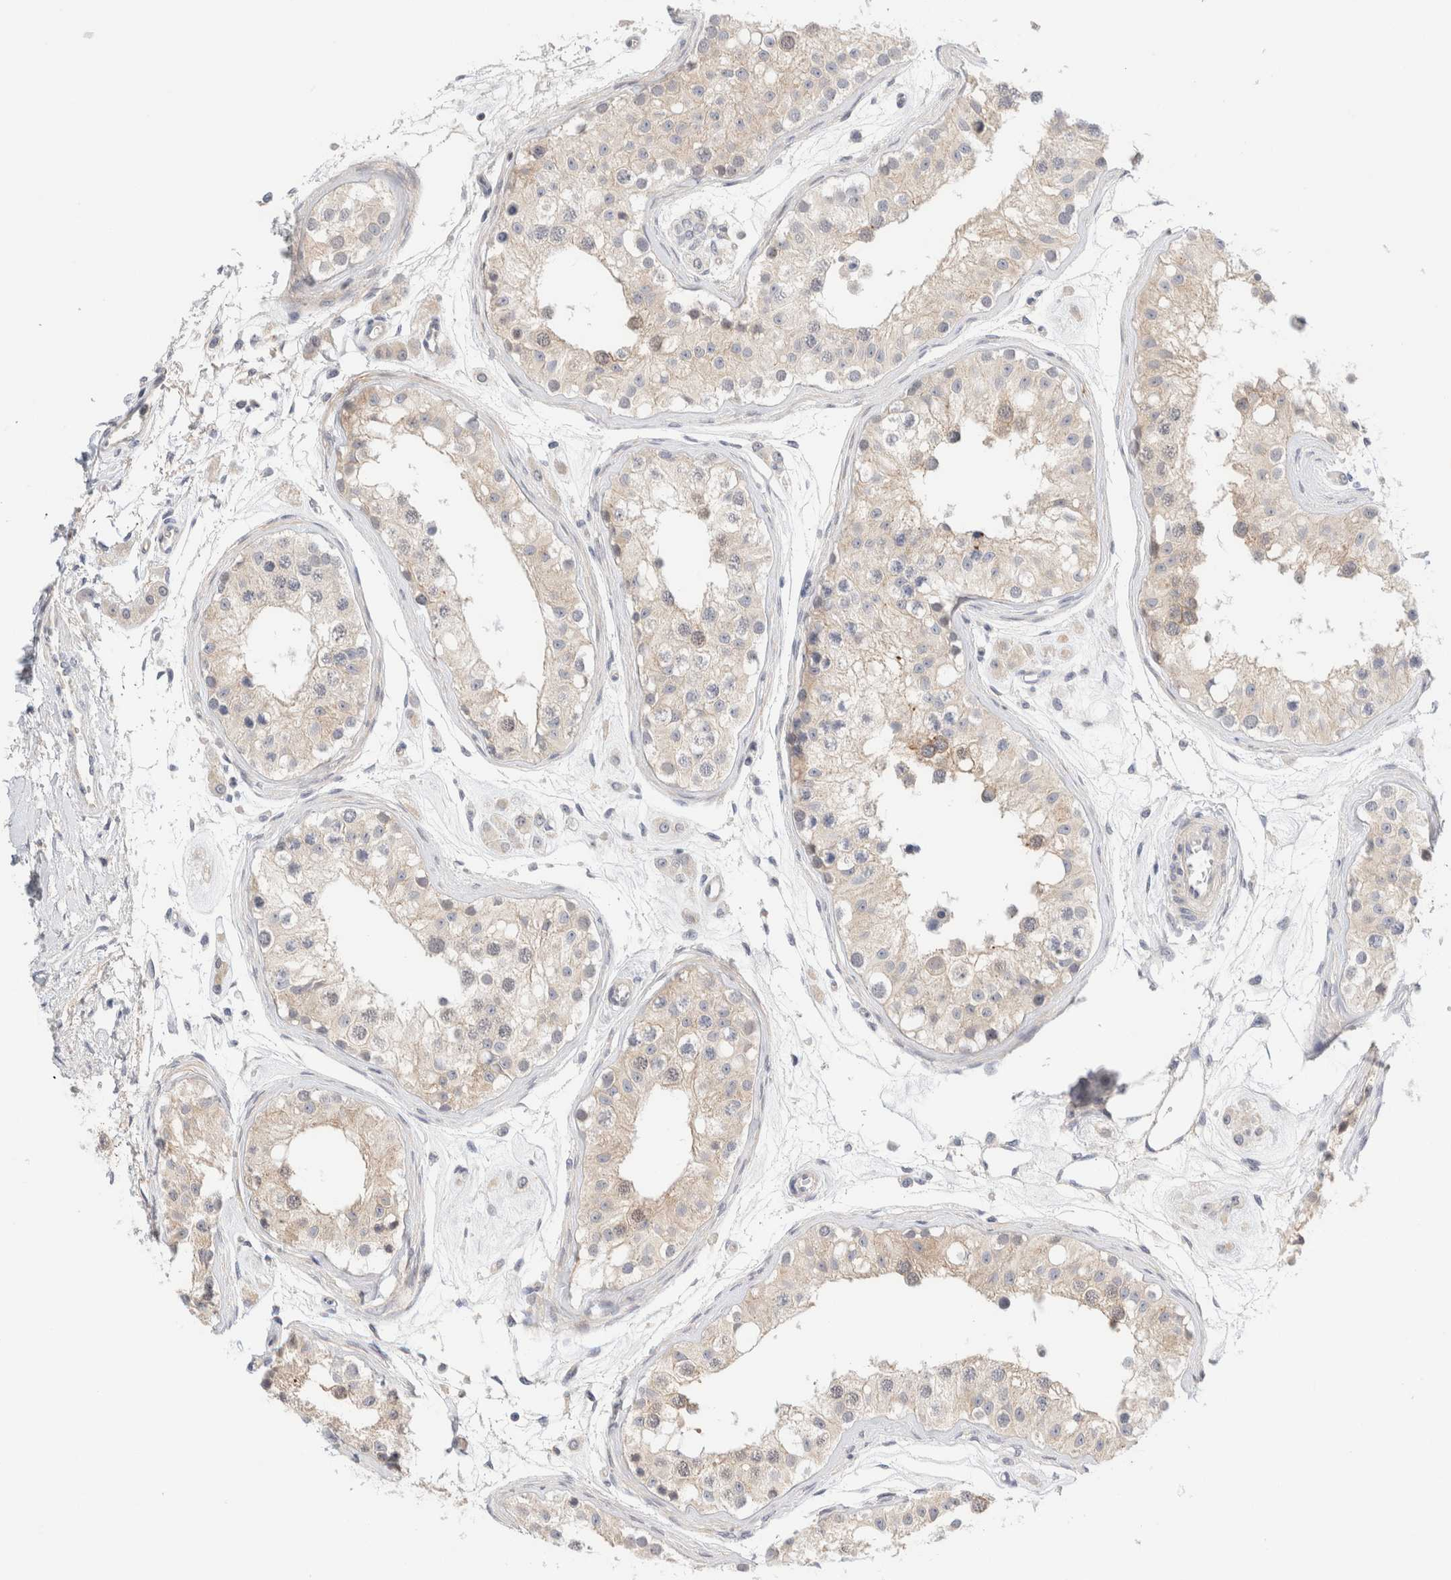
{"staining": {"intensity": "moderate", "quantity": "<25%", "location": "cytoplasmic/membranous,nuclear"}, "tissue": "testis", "cell_type": "Cells in seminiferous ducts", "image_type": "normal", "snomed": [{"axis": "morphology", "description": "Normal tissue, NOS"}, {"axis": "morphology", "description": "Adenocarcinoma, metastatic, NOS"}, {"axis": "topography", "description": "Testis"}], "caption": "Human testis stained with a protein marker displays moderate staining in cells in seminiferous ducts.", "gene": "SPRTN", "patient": {"sex": "male", "age": 26}}